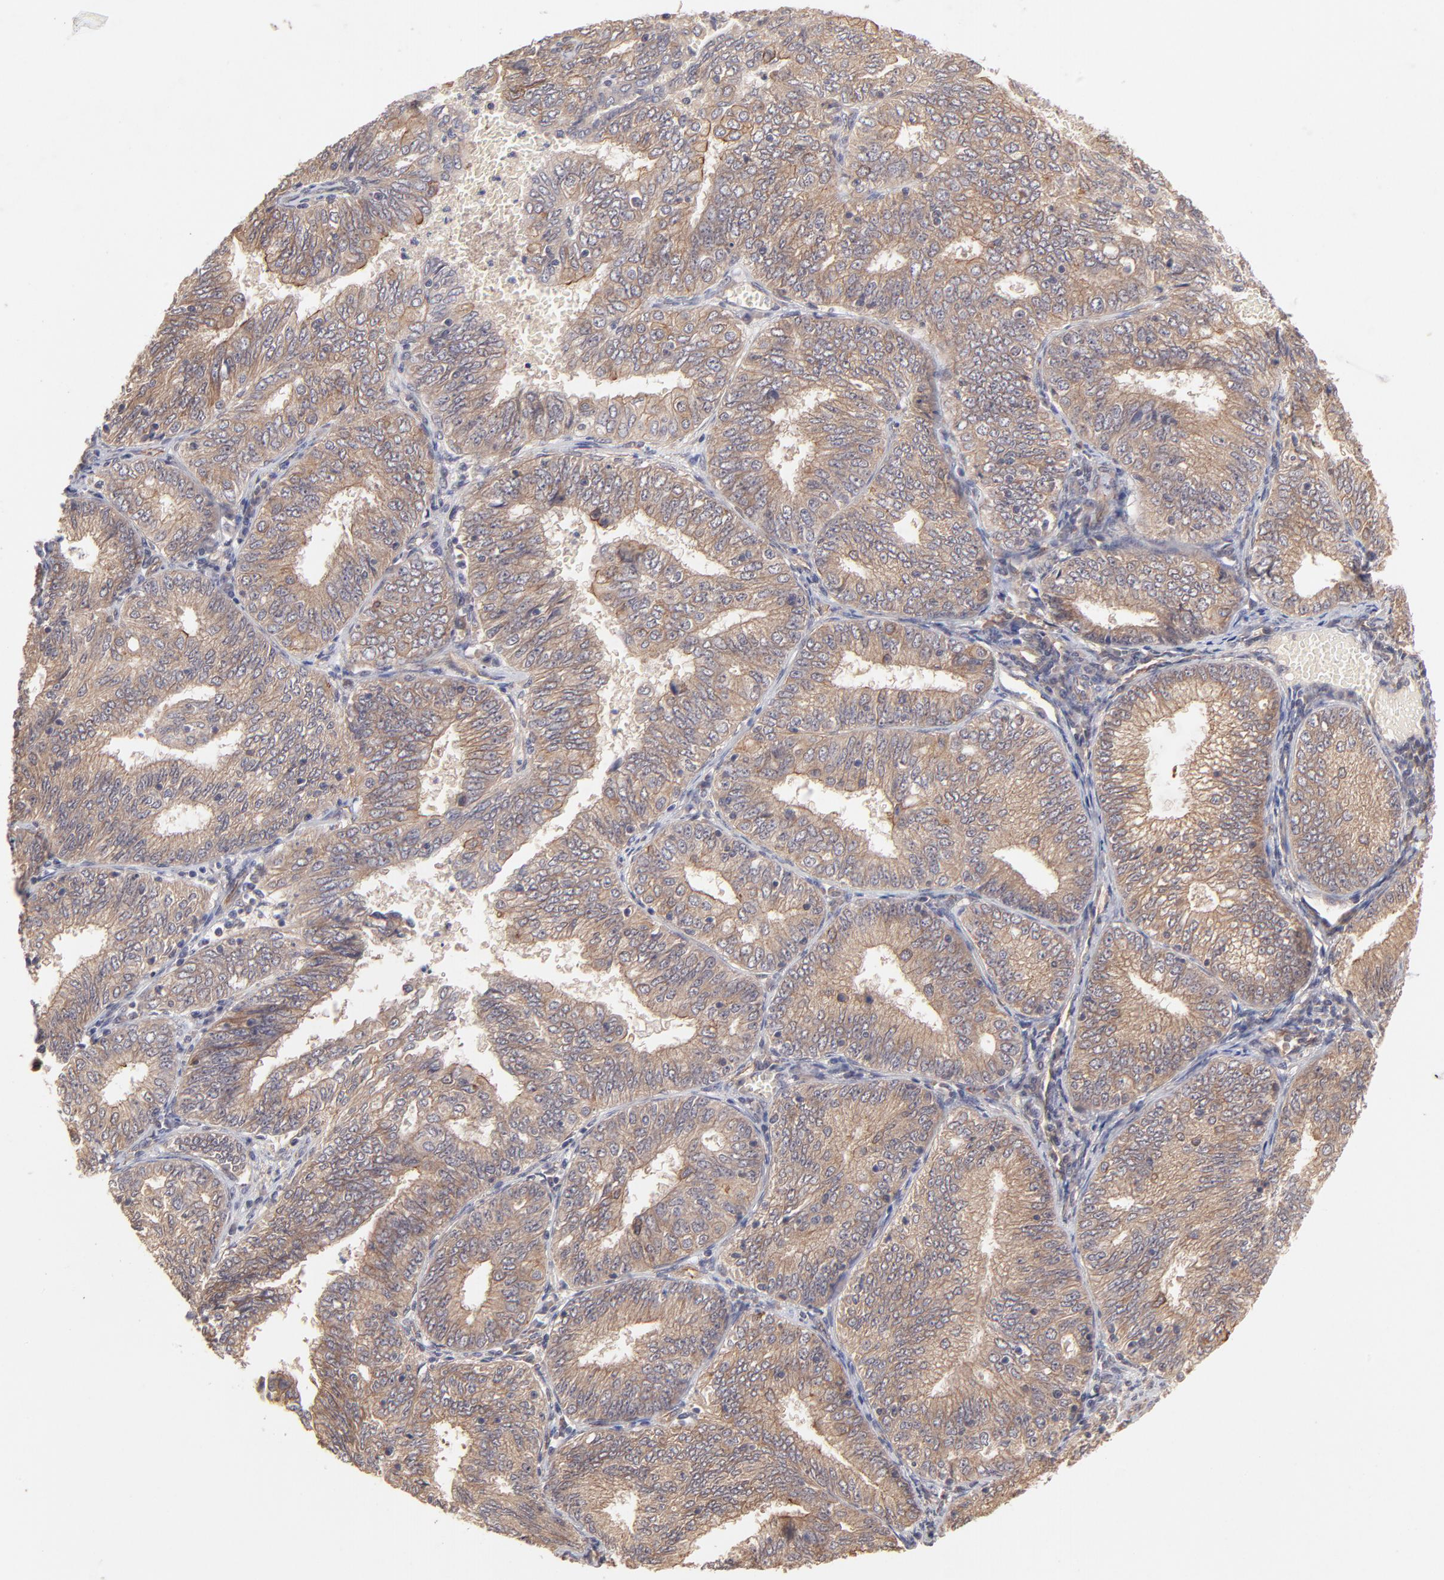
{"staining": {"intensity": "moderate", "quantity": ">75%", "location": "cytoplasmic/membranous"}, "tissue": "endometrial cancer", "cell_type": "Tumor cells", "image_type": "cancer", "snomed": [{"axis": "morphology", "description": "Adenocarcinoma, NOS"}, {"axis": "topography", "description": "Endometrium"}], "caption": "Endometrial cancer (adenocarcinoma) tissue shows moderate cytoplasmic/membranous positivity in about >75% of tumor cells, visualized by immunohistochemistry. The protein of interest is shown in brown color, while the nuclei are stained blue.", "gene": "STAP2", "patient": {"sex": "female", "age": 69}}